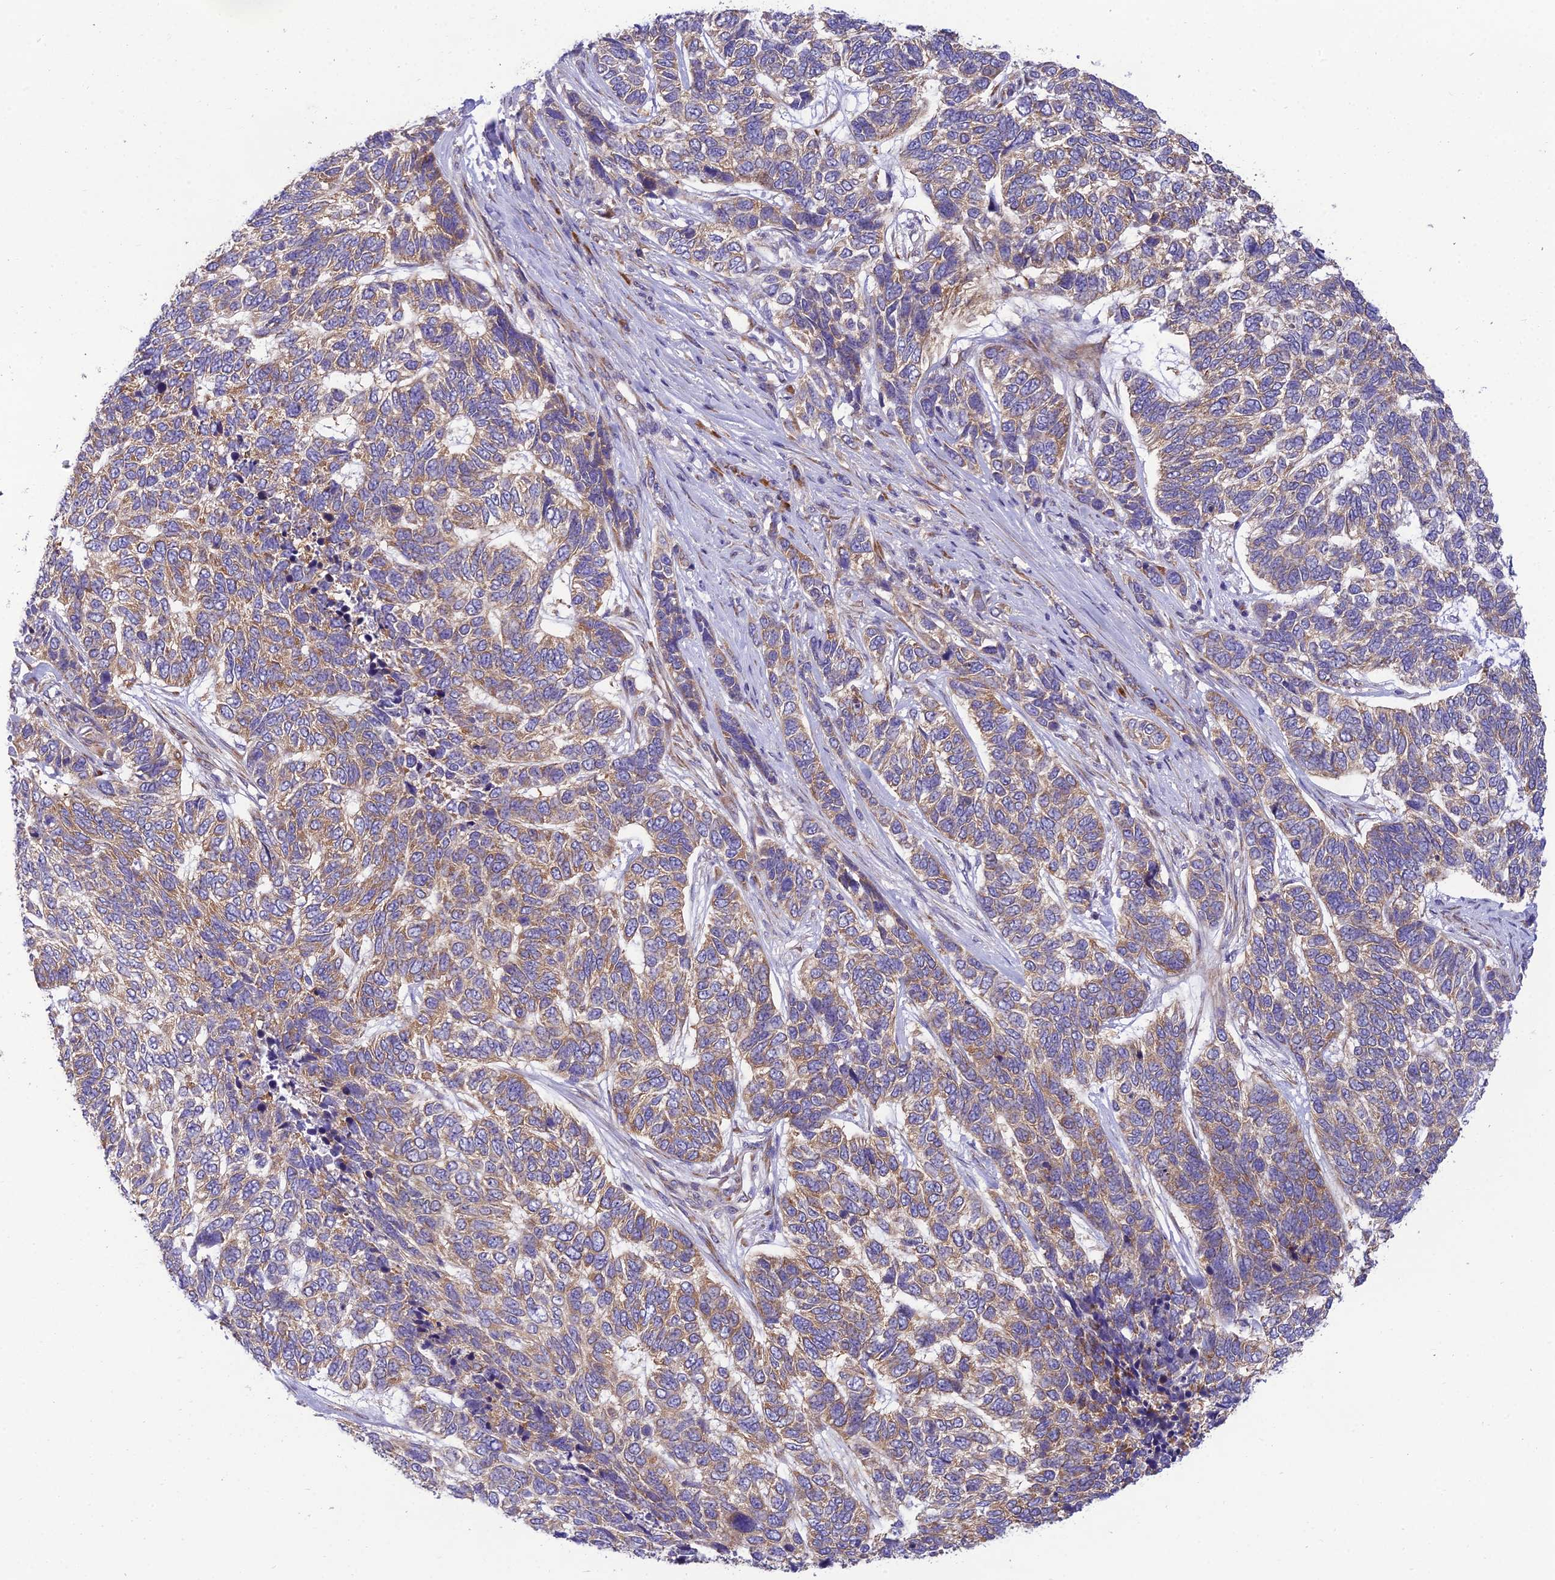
{"staining": {"intensity": "moderate", "quantity": ">75%", "location": "cytoplasmic/membranous"}, "tissue": "skin cancer", "cell_type": "Tumor cells", "image_type": "cancer", "snomed": [{"axis": "morphology", "description": "Basal cell carcinoma"}, {"axis": "topography", "description": "Skin"}], "caption": "The micrograph reveals immunohistochemical staining of skin cancer (basal cell carcinoma). There is moderate cytoplasmic/membranous staining is appreciated in about >75% of tumor cells.", "gene": "CLCN7", "patient": {"sex": "female", "age": 65}}